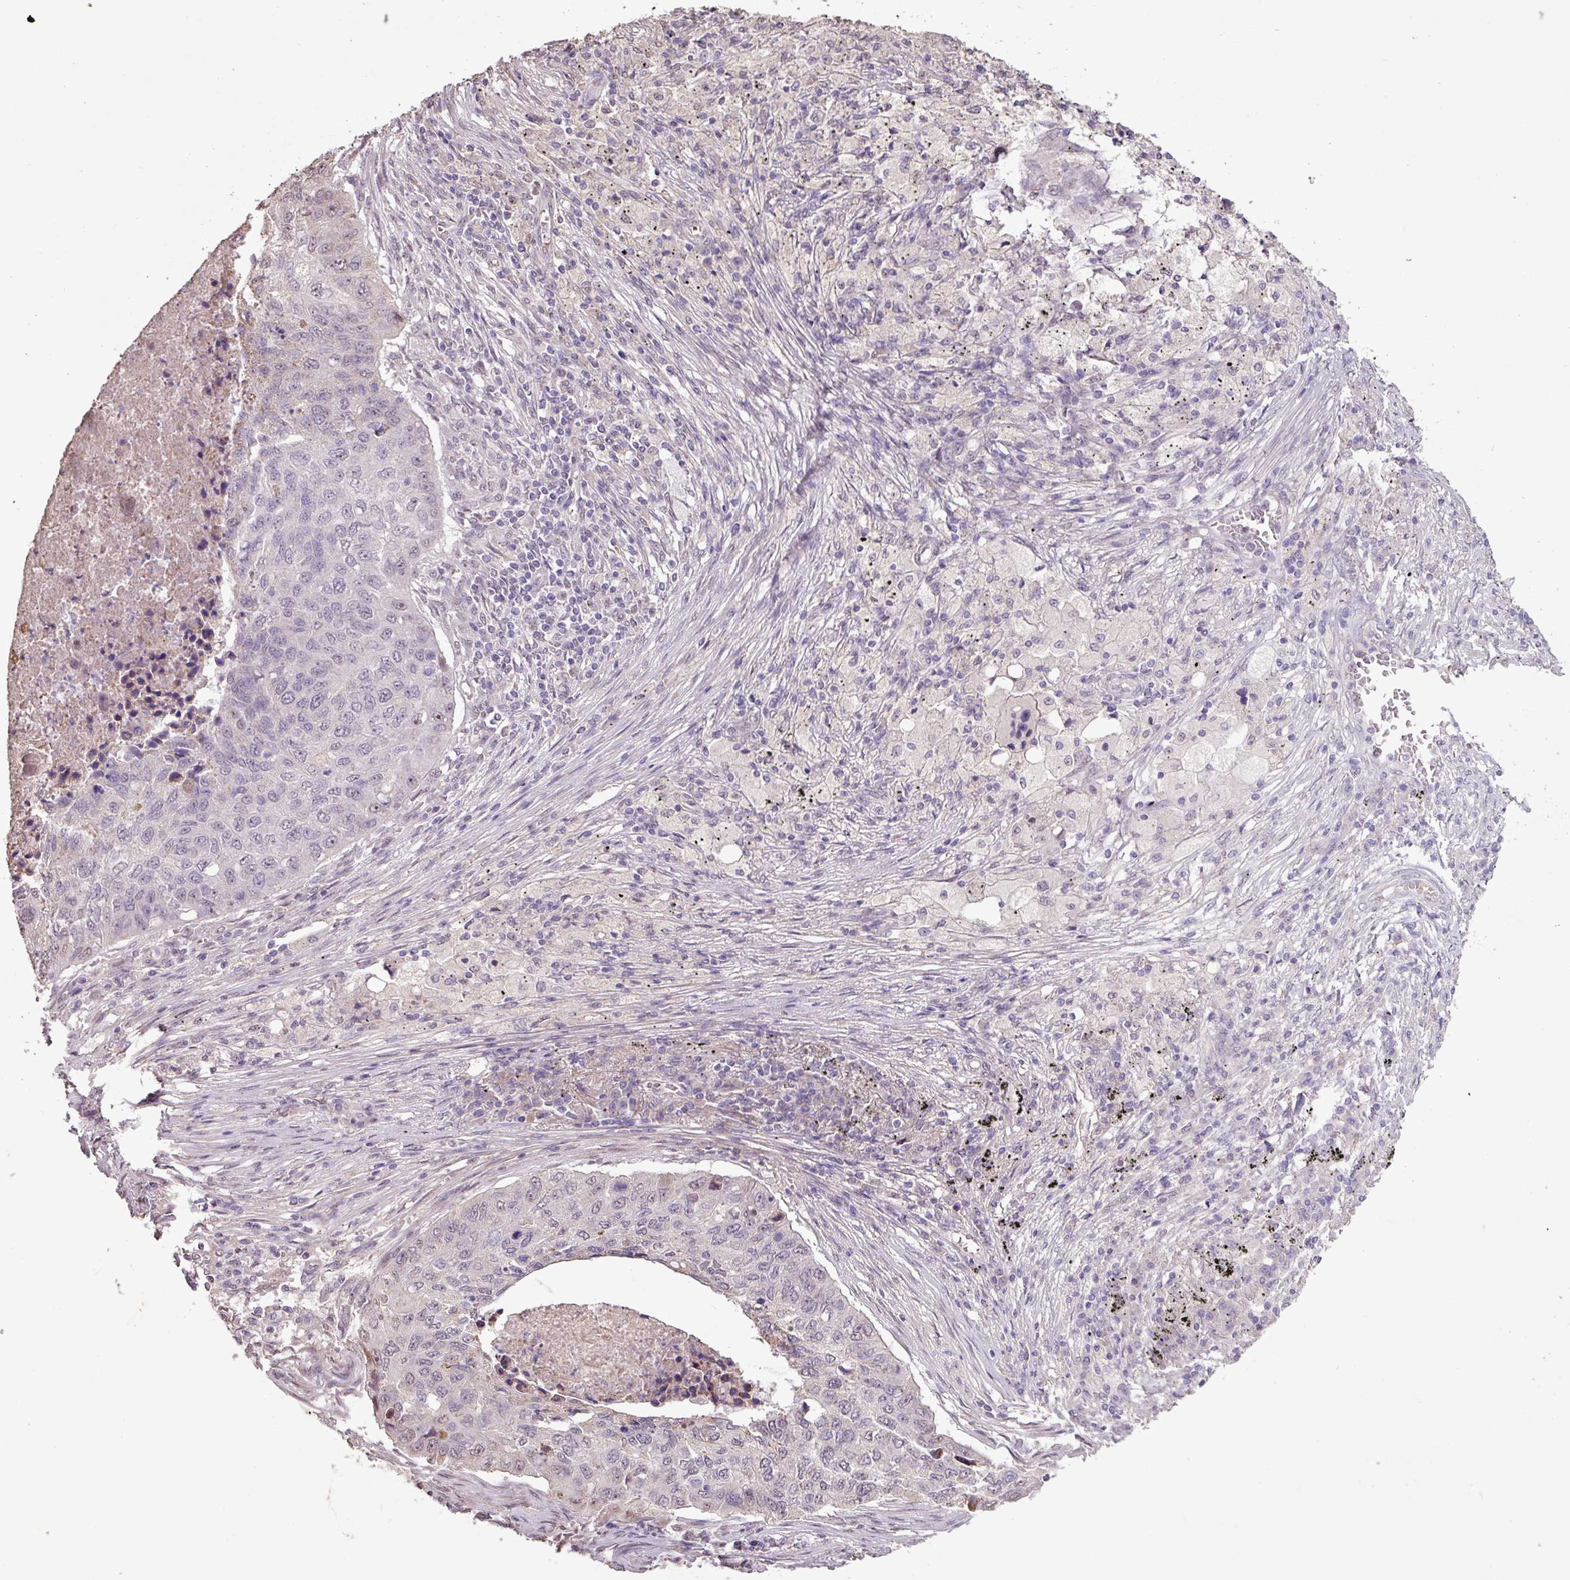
{"staining": {"intensity": "negative", "quantity": "none", "location": "none"}, "tissue": "lung cancer", "cell_type": "Tumor cells", "image_type": "cancer", "snomed": [{"axis": "morphology", "description": "Squamous cell carcinoma, NOS"}, {"axis": "topography", "description": "Lung"}], "caption": "Micrograph shows no significant protein staining in tumor cells of squamous cell carcinoma (lung).", "gene": "L3MBTL3", "patient": {"sex": "female", "age": 63}}